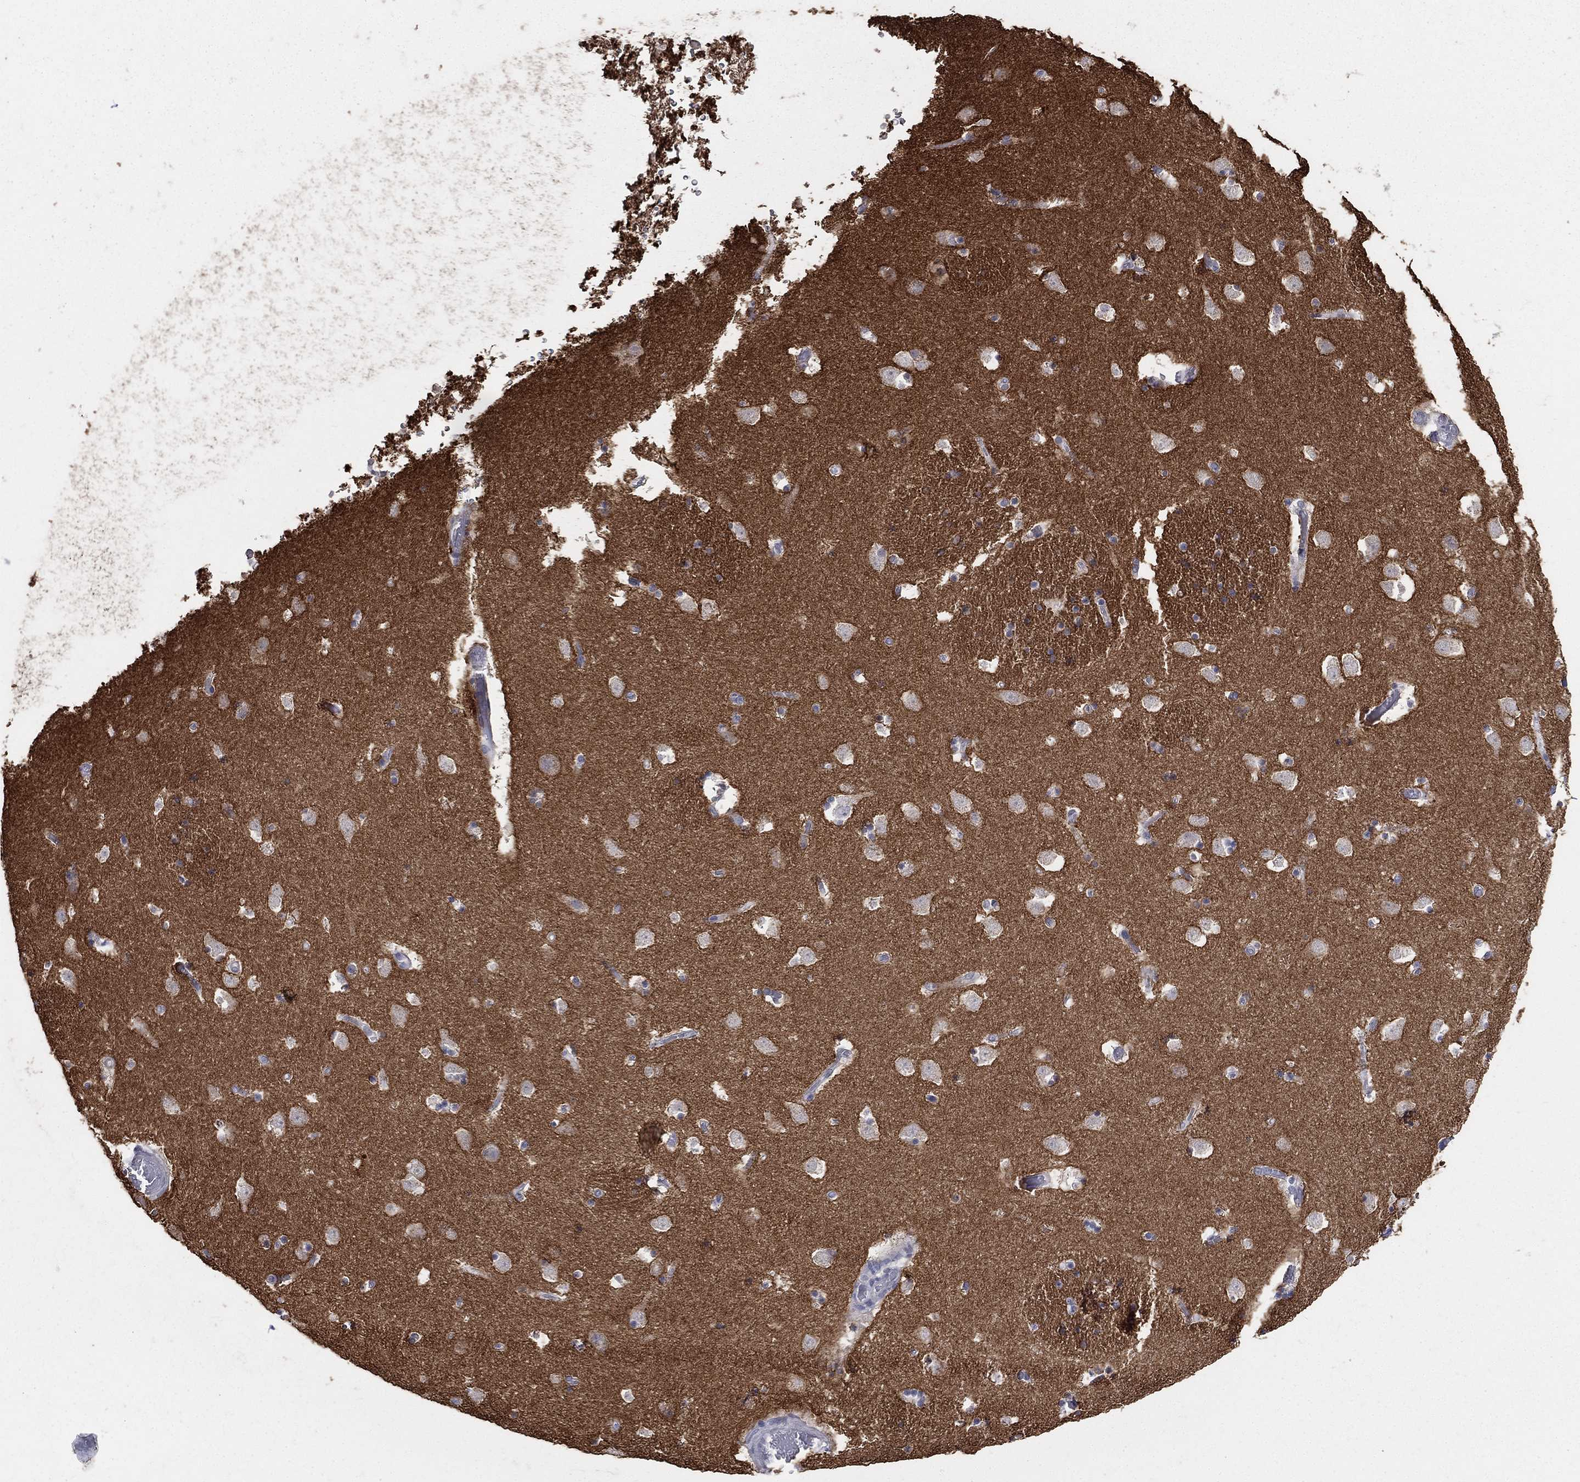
{"staining": {"intensity": "negative", "quantity": "none", "location": "none"}, "tissue": "caudate", "cell_type": "Glial cells", "image_type": "normal", "snomed": [{"axis": "morphology", "description": "Normal tissue, NOS"}, {"axis": "topography", "description": "Lateral ventricle wall"}], "caption": "This is an immunohistochemistry photomicrograph of unremarkable caudate. There is no staining in glial cells.", "gene": "SNAP25", "patient": {"sex": "female", "age": 42}}